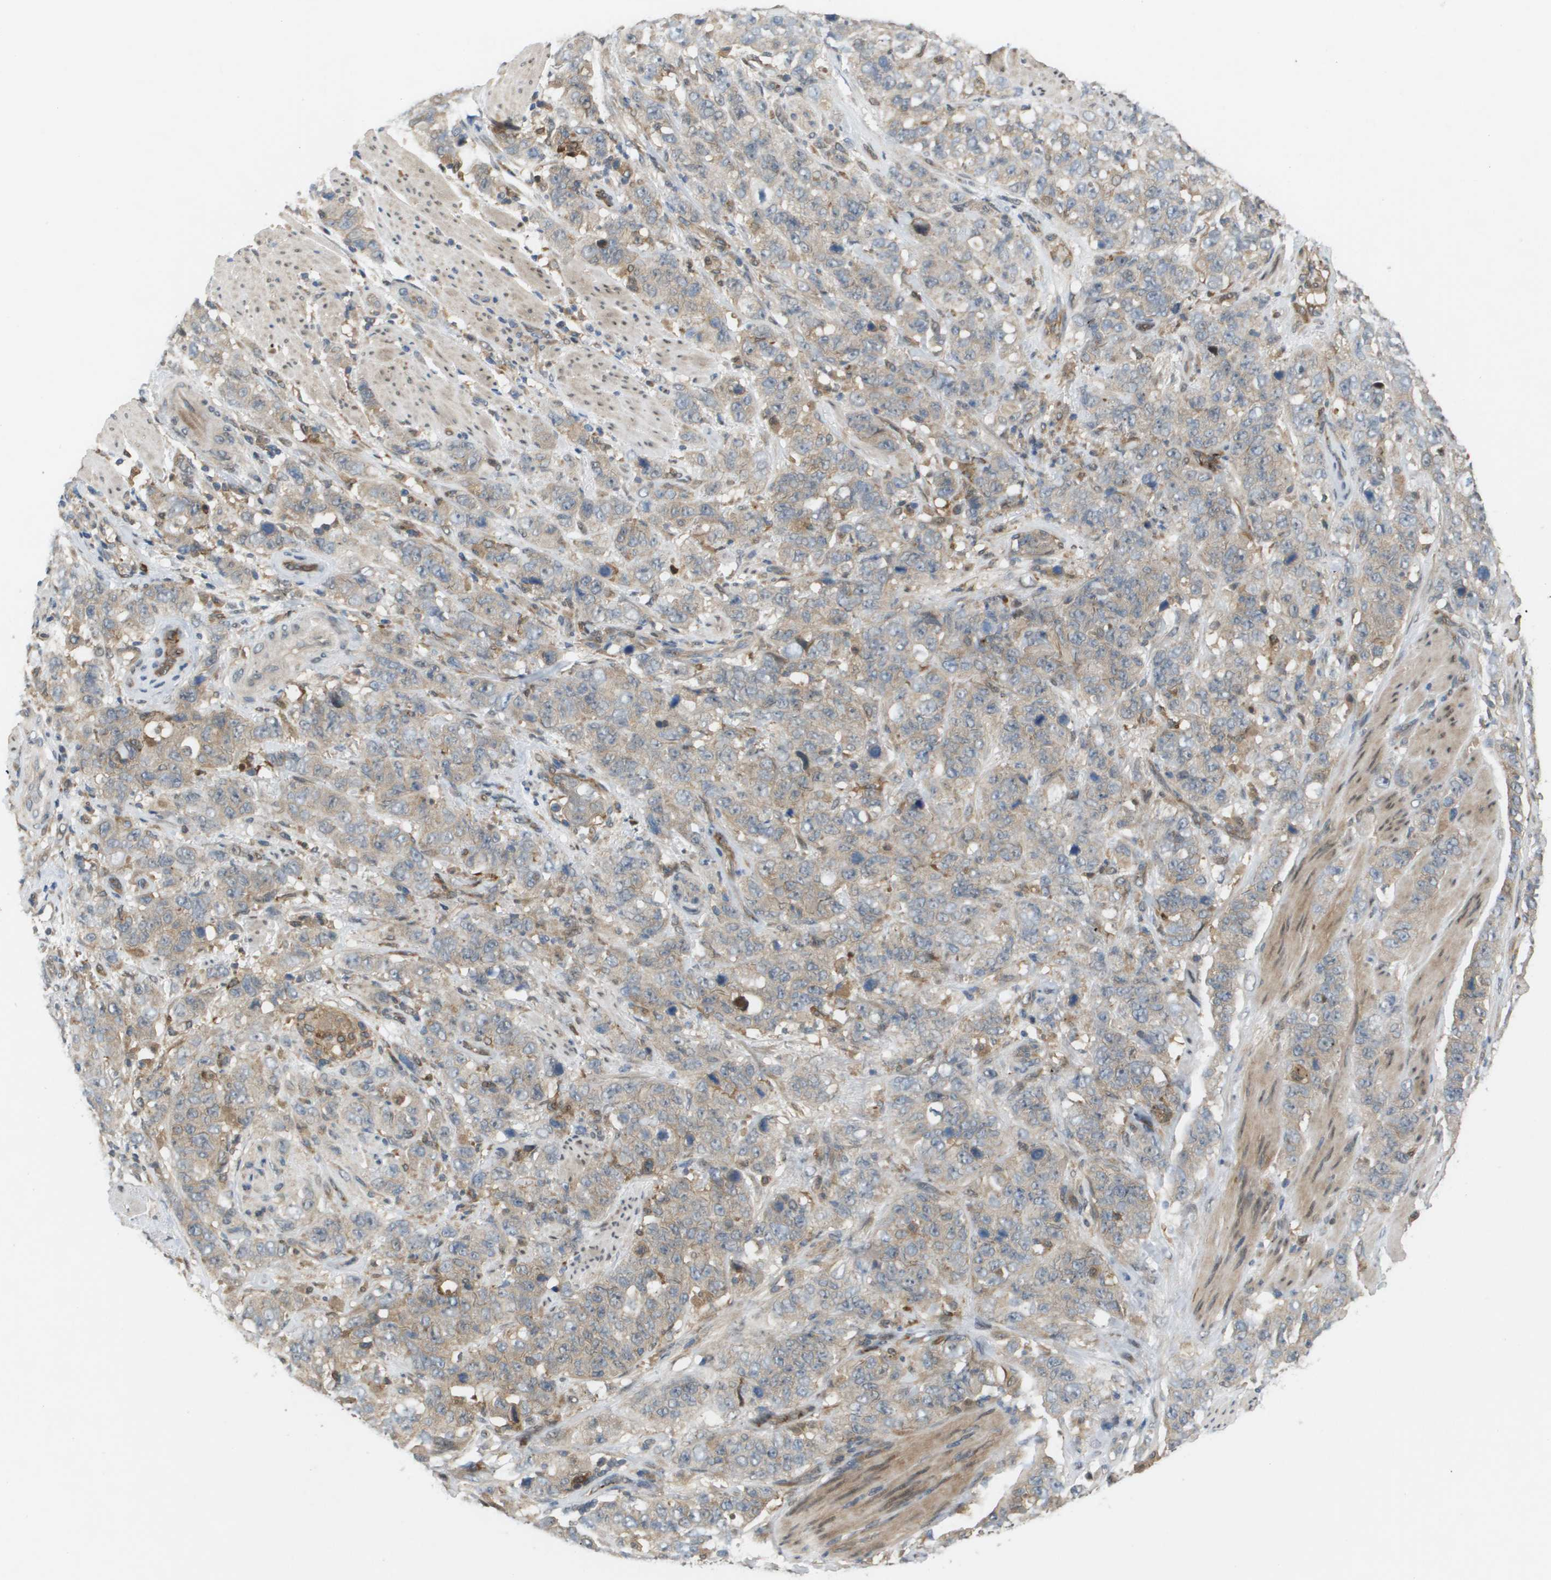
{"staining": {"intensity": "weak", "quantity": "25%-75%", "location": "cytoplasmic/membranous"}, "tissue": "stomach cancer", "cell_type": "Tumor cells", "image_type": "cancer", "snomed": [{"axis": "morphology", "description": "Adenocarcinoma, NOS"}, {"axis": "topography", "description": "Stomach"}], "caption": "Protein staining of stomach adenocarcinoma tissue exhibits weak cytoplasmic/membranous positivity in approximately 25%-75% of tumor cells. (IHC, brightfield microscopy, high magnification).", "gene": "PALD1", "patient": {"sex": "male", "age": 48}}